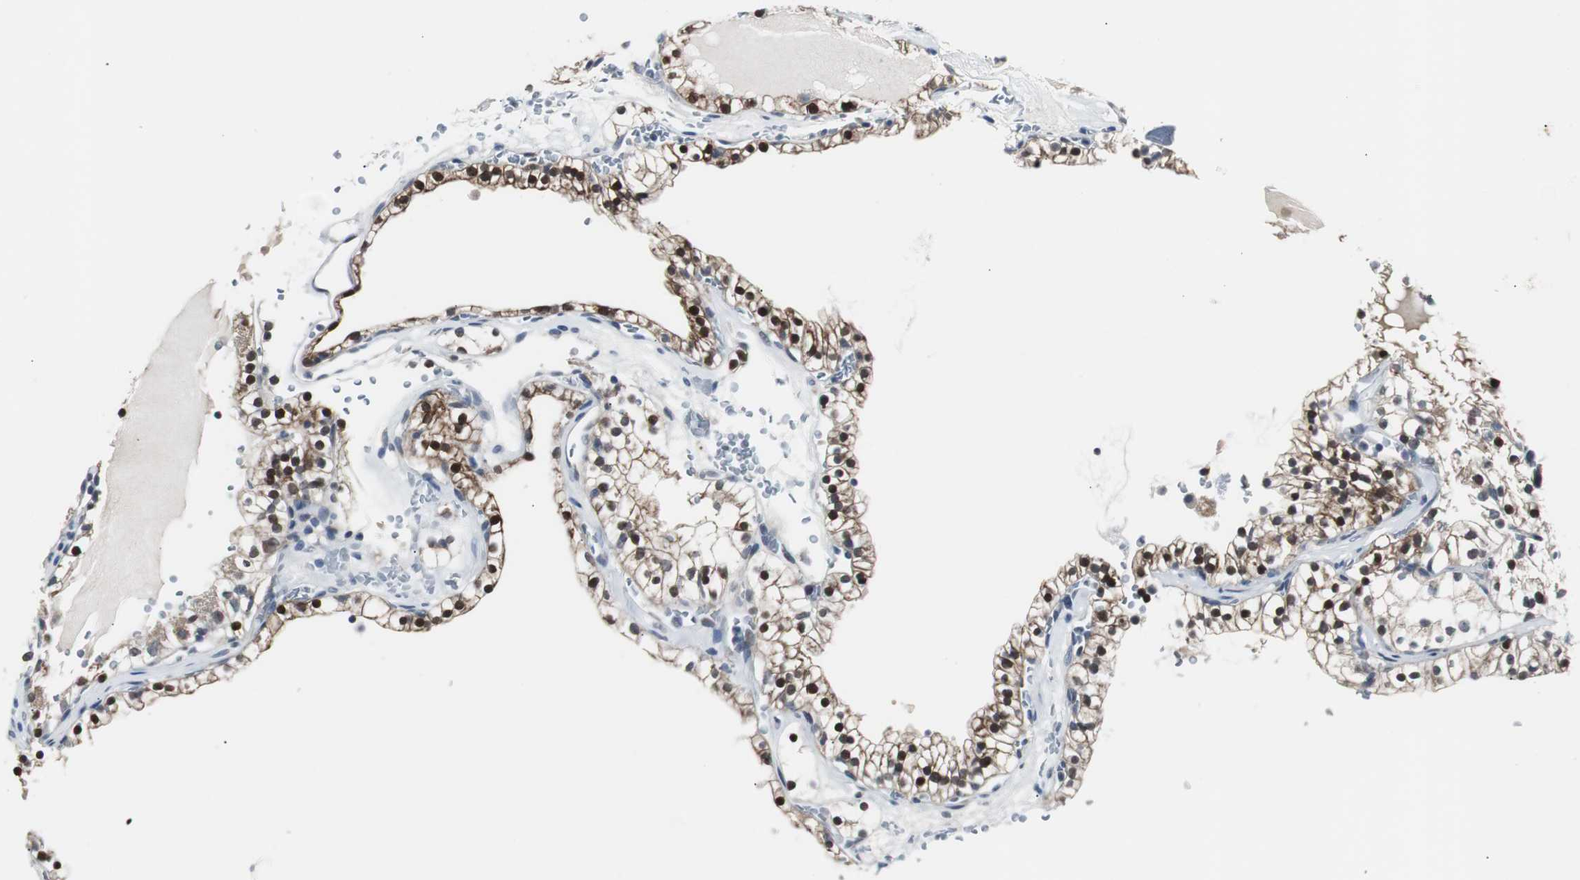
{"staining": {"intensity": "strong", "quantity": ">75%", "location": "nuclear"}, "tissue": "renal cancer", "cell_type": "Tumor cells", "image_type": "cancer", "snomed": [{"axis": "morphology", "description": "Adenocarcinoma, NOS"}, {"axis": "topography", "description": "Kidney"}], "caption": "Human renal adenocarcinoma stained for a protein (brown) exhibits strong nuclear positive positivity in approximately >75% of tumor cells.", "gene": "SOX30", "patient": {"sex": "female", "age": 41}}